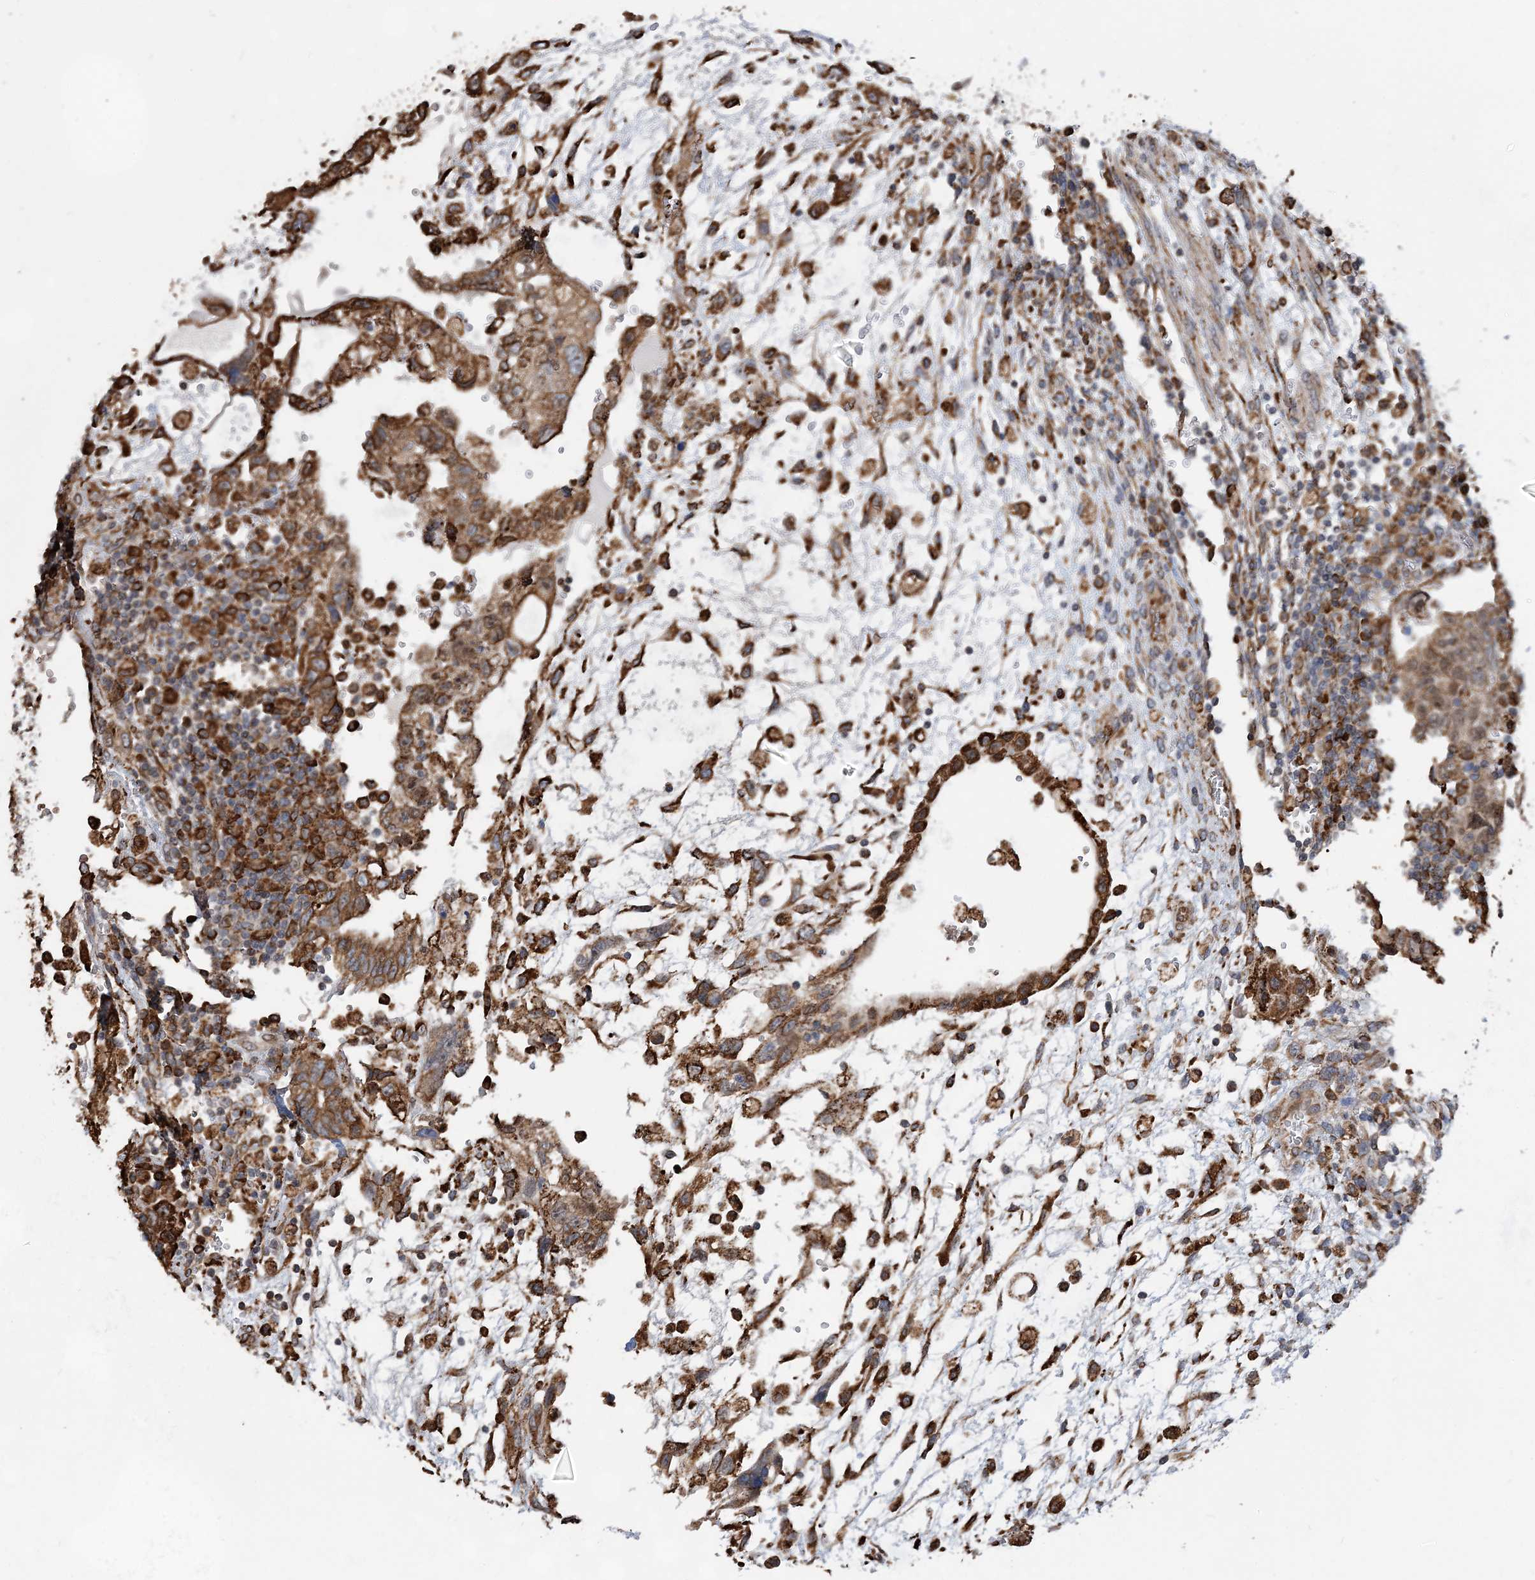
{"staining": {"intensity": "moderate", "quantity": ">75%", "location": "cytoplasmic/membranous"}, "tissue": "testis cancer", "cell_type": "Tumor cells", "image_type": "cancer", "snomed": [{"axis": "morphology", "description": "Carcinoma, Embryonal, NOS"}, {"axis": "topography", "description": "Testis"}], "caption": "About >75% of tumor cells in testis cancer show moderate cytoplasmic/membranous protein expression as visualized by brown immunohistochemical staining.", "gene": "WDR12", "patient": {"sex": "male", "age": 36}}